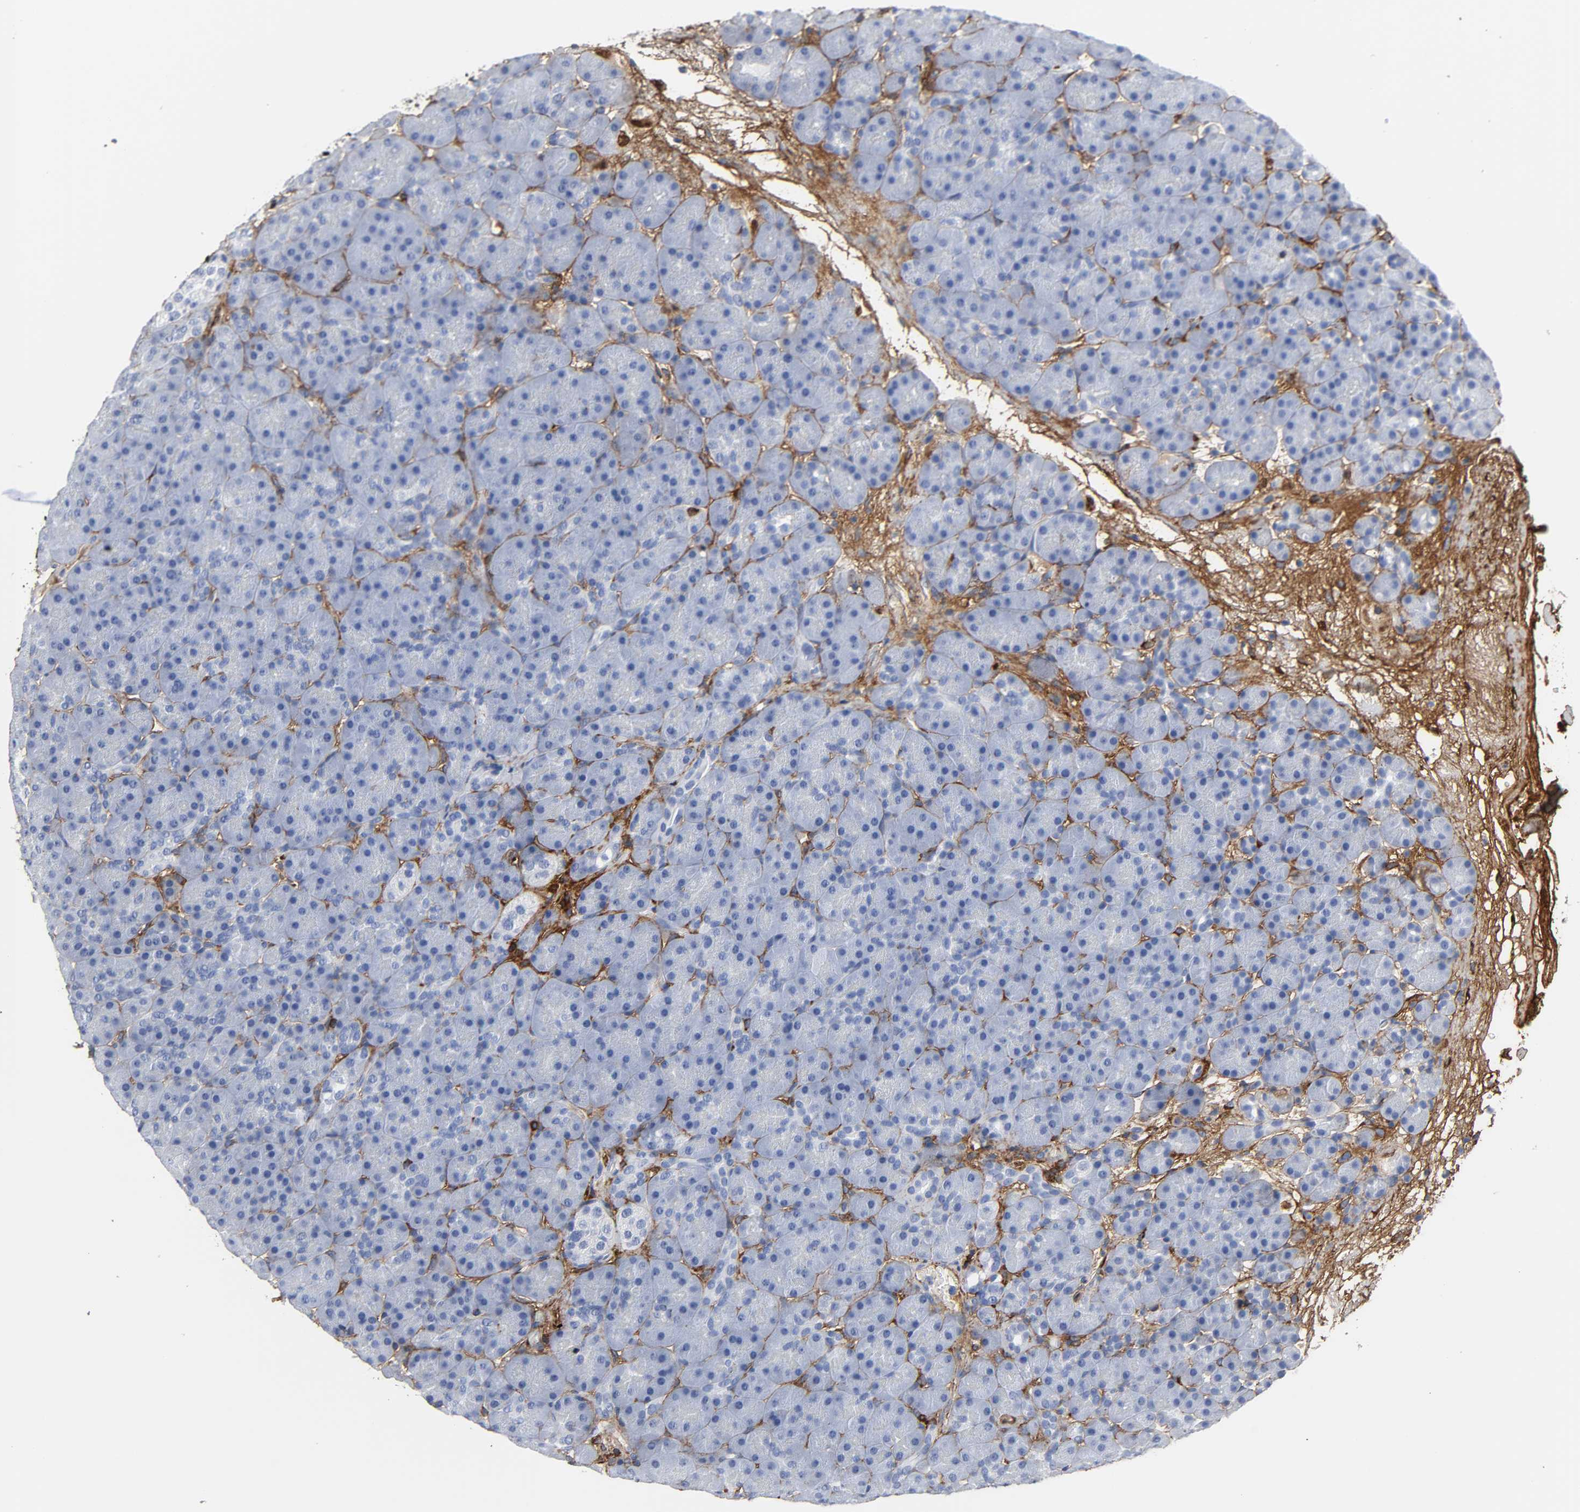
{"staining": {"intensity": "moderate", "quantity": "<25%", "location": "cytoplasmic/membranous"}, "tissue": "pancreas", "cell_type": "Exocrine glandular cells", "image_type": "normal", "snomed": [{"axis": "morphology", "description": "Normal tissue, NOS"}, {"axis": "topography", "description": "Pancreas"}], "caption": "Immunohistochemical staining of normal human pancreas displays low levels of moderate cytoplasmic/membranous staining in about <25% of exocrine glandular cells. Nuclei are stained in blue.", "gene": "FBLN1", "patient": {"sex": "male", "age": 66}}